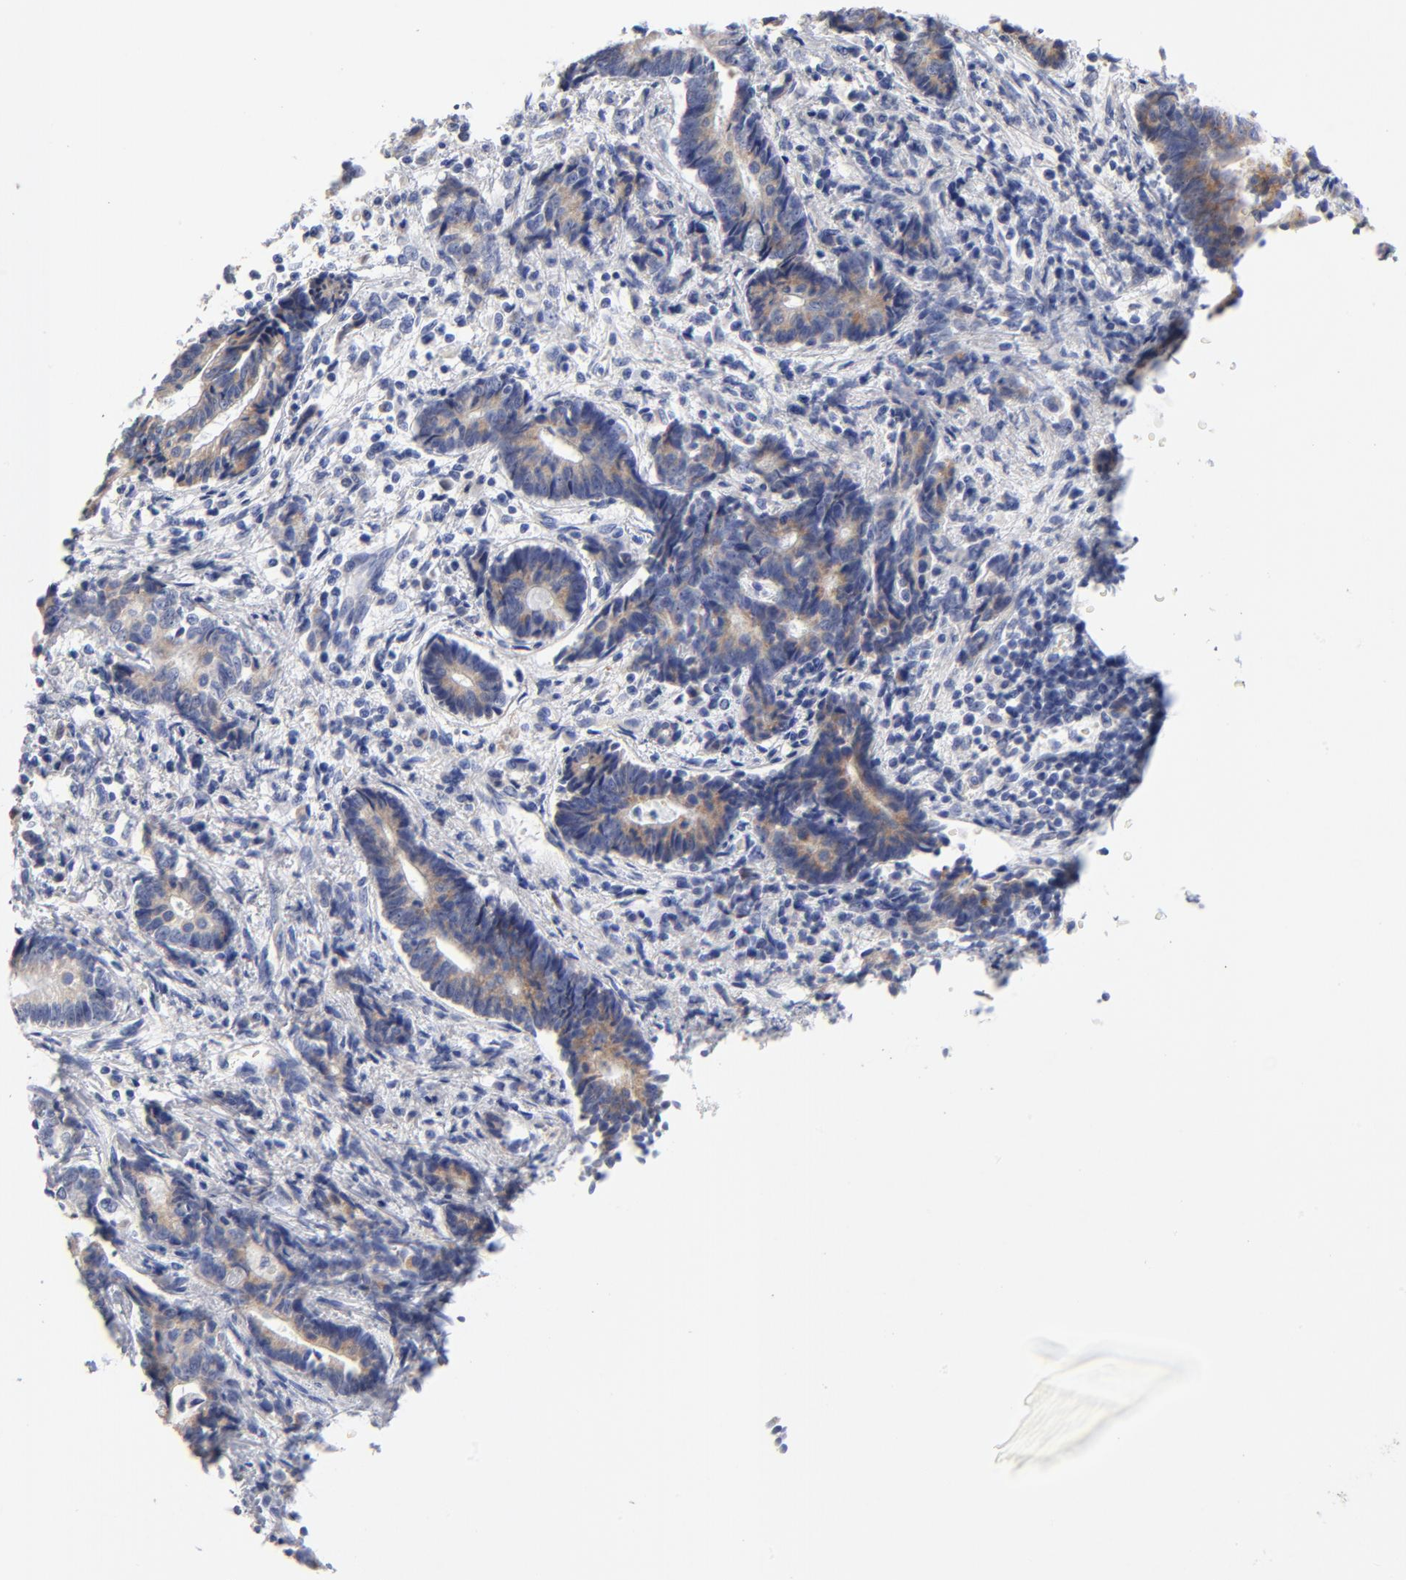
{"staining": {"intensity": "weak", "quantity": ">75%", "location": "cytoplasmic/membranous"}, "tissue": "liver cancer", "cell_type": "Tumor cells", "image_type": "cancer", "snomed": [{"axis": "morphology", "description": "Cholangiocarcinoma"}, {"axis": "topography", "description": "Liver"}], "caption": "IHC micrograph of neoplastic tissue: human liver cancer (cholangiocarcinoma) stained using immunohistochemistry (IHC) displays low levels of weak protein expression localized specifically in the cytoplasmic/membranous of tumor cells, appearing as a cytoplasmic/membranous brown color.", "gene": "PTP4A1", "patient": {"sex": "male", "age": 57}}